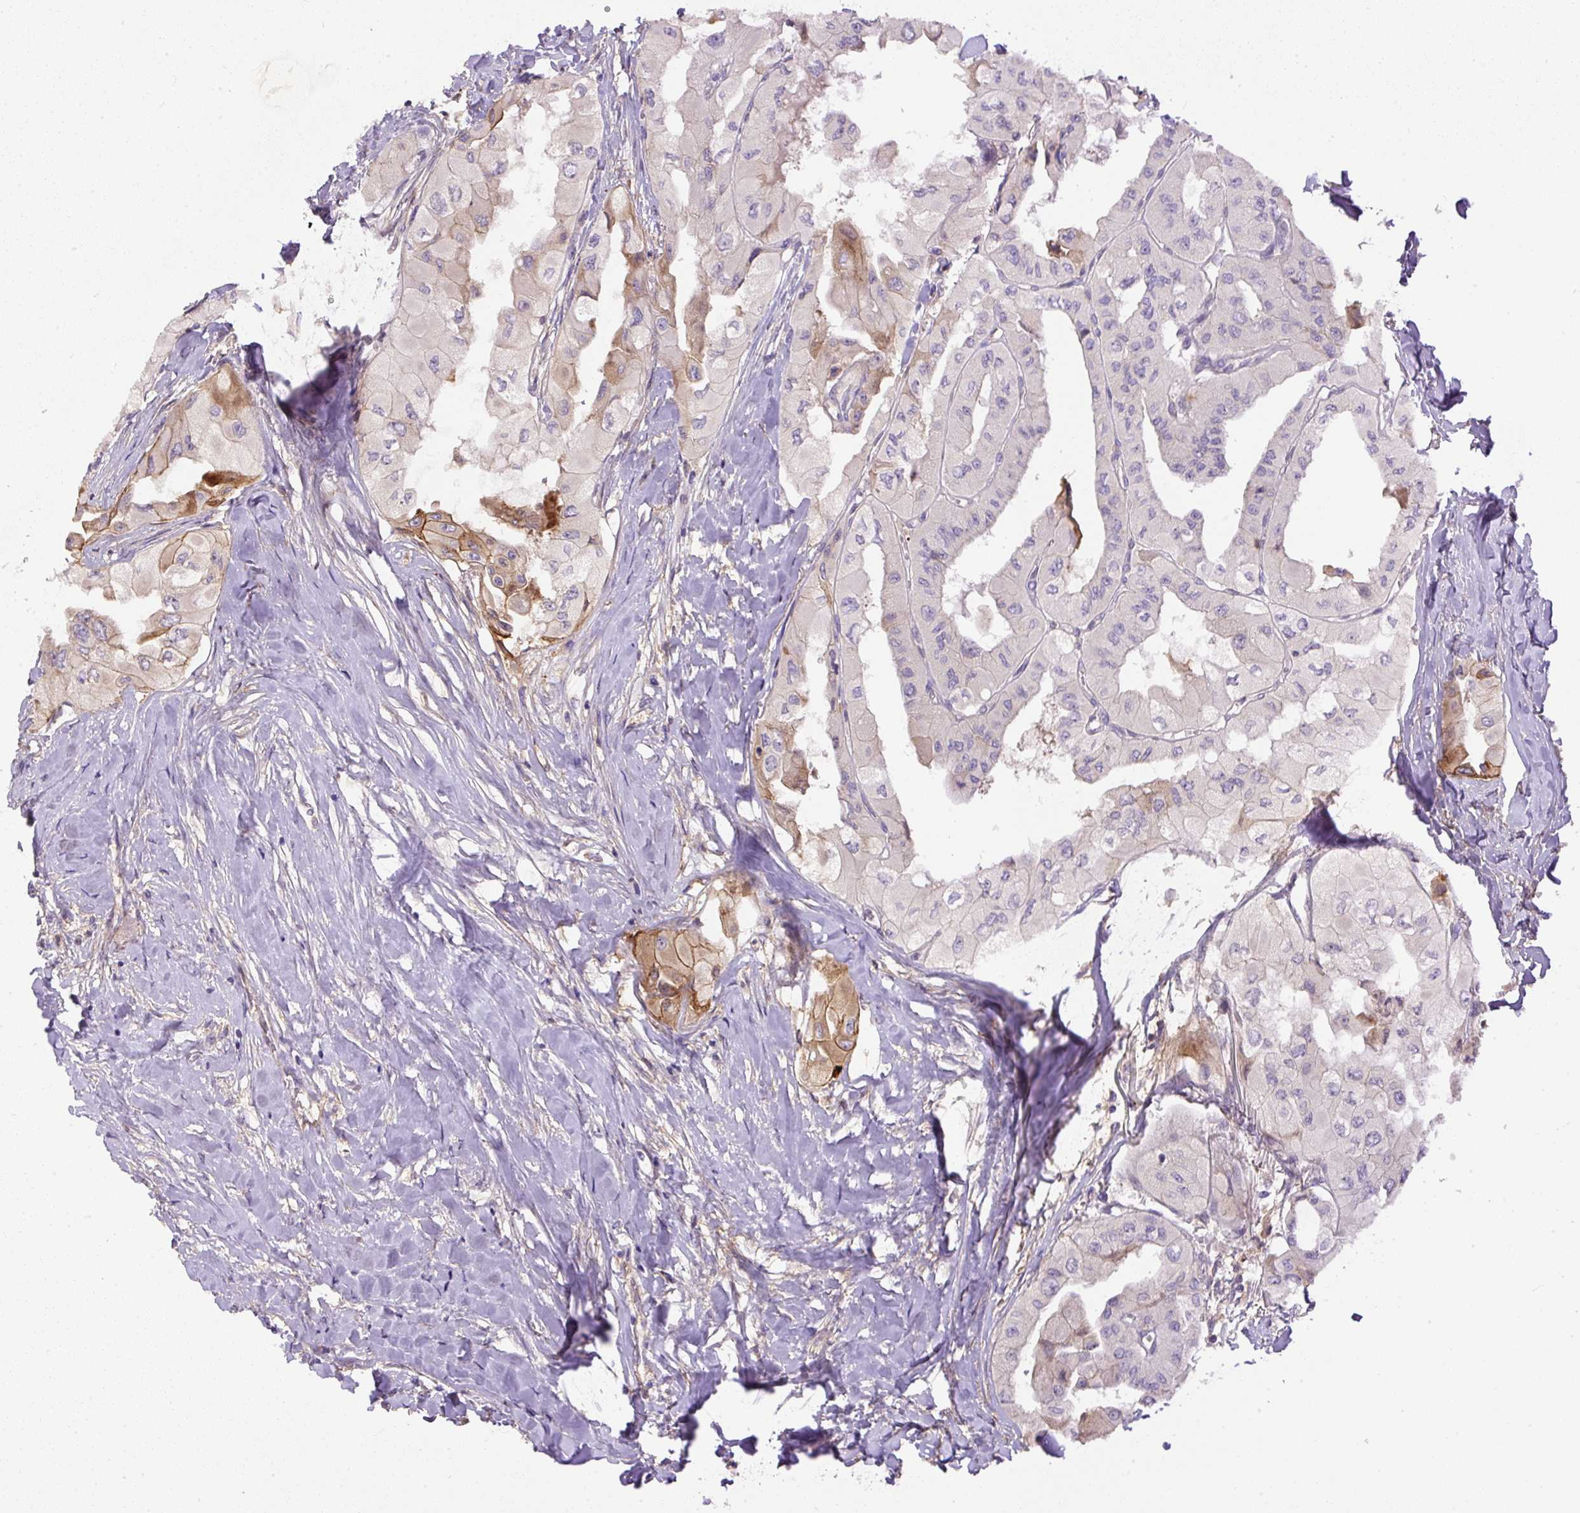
{"staining": {"intensity": "moderate", "quantity": "<25%", "location": "cytoplasmic/membranous"}, "tissue": "thyroid cancer", "cell_type": "Tumor cells", "image_type": "cancer", "snomed": [{"axis": "morphology", "description": "Normal tissue, NOS"}, {"axis": "morphology", "description": "Papillary adenocarcinoma, NOS"}, {"axis": "topography", "description": "Thyroid gland"}], "caption": "A low amount of moderate cytoplasmic/membranous staining is present in about <25% of tumor cells in papillary adenocarcinoma (thyroid) tissue.", "gene": "DAPK1", "patient": {"sex": "female", "age": 59}}